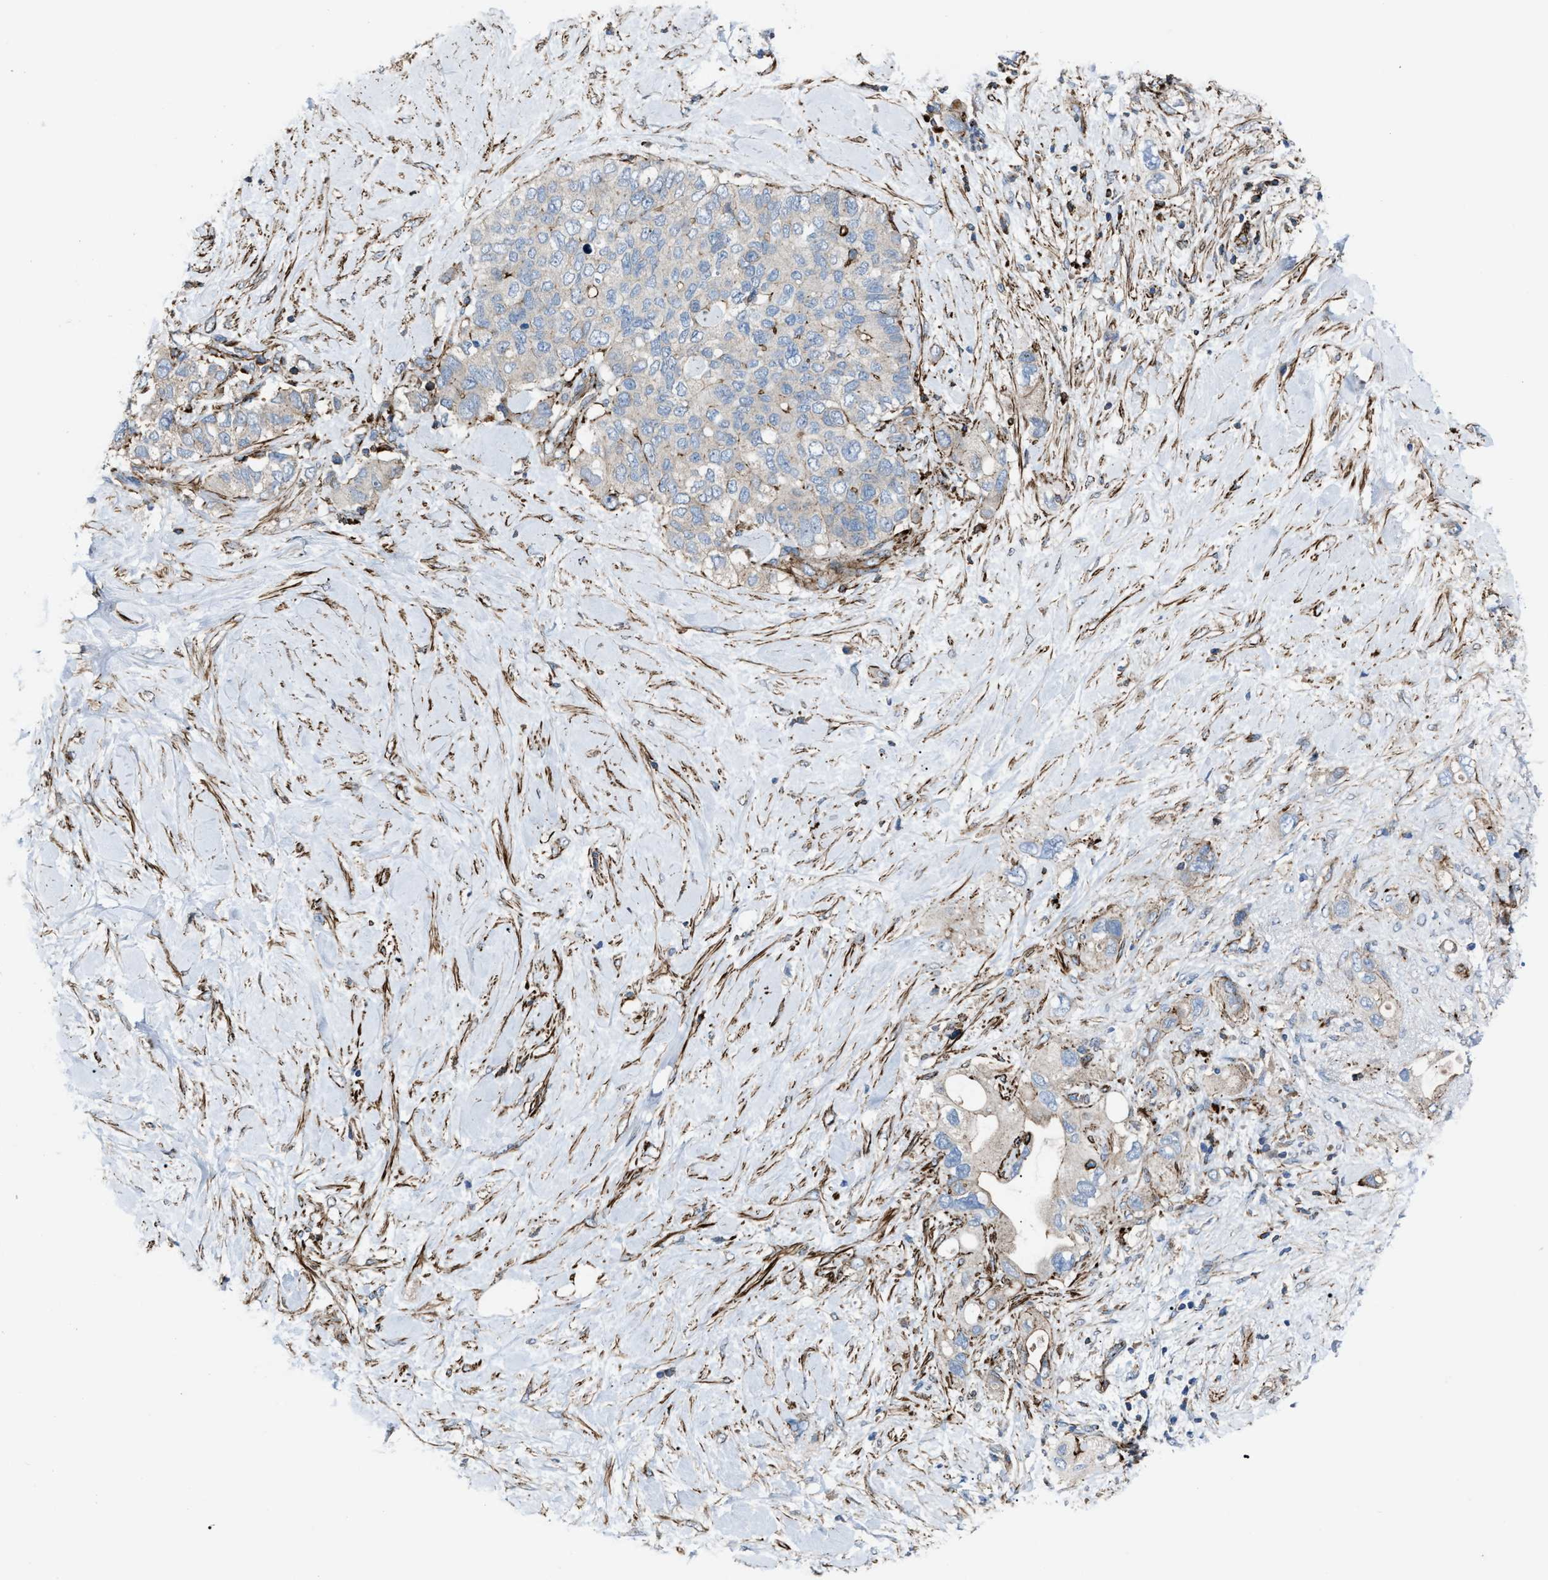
{"staining": {"intensity": "moderate", "quantity": "<25%", "location": "cytoplasmic/membranous"}, "tissue": "pancreatic cancer", "cell_type": "Tumor cells", "image_type": "cancer", "snomed": [{"axis": "morphology", "description": "Adenocarcinoma, NOS"}, {"axis": "topography", "description": "Pancreas"}], "caption": "IHC (DAB (3,3'-diaminobenzidine)) staining of pancreatic adenocarcinoma demonstrates moderate cytoplasmic/membranous protein positivity in approximately <25% of tumor cells. (brown staining indicates protein expression, while blue staining denotes nuclei).", "gene": "AGPAT2", "patient": {"sex": "female", "age": 56}}